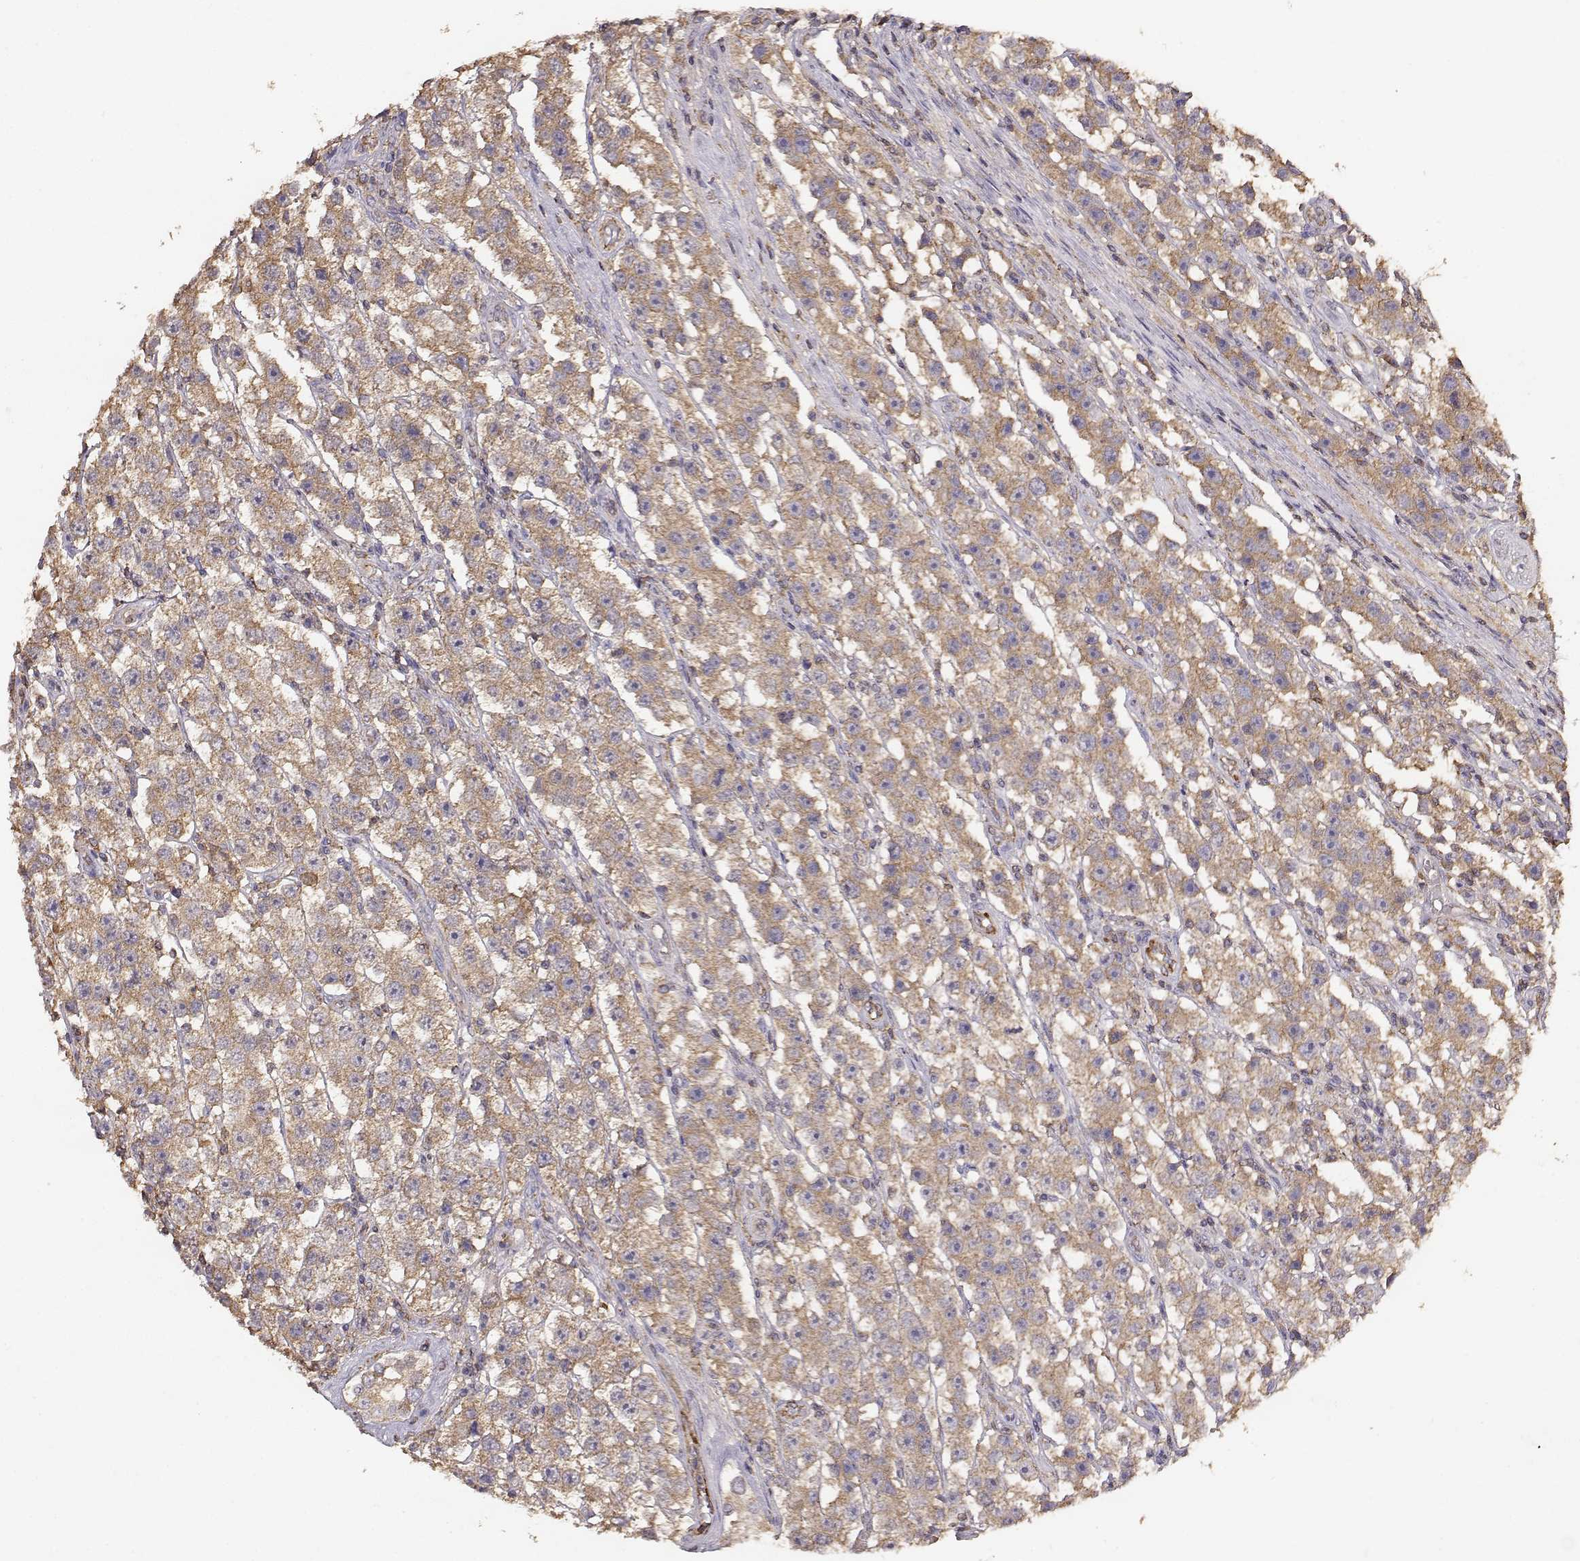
{"staining": {"intensity": "moderate", "quantity": ">75%", "location": "cytoplasmic/membranous"}, "tissue": "testis cancer", "cell_type": "Tumor cells", "image_type": "cancer", "snomed": [{"axis": "morphology", "description": "Seminoma, NOS"}, {"axis": "topography", "description": "Testis"}], "caption": "Immunohistochemical staining of human testis cancer demonstrates moderate cytoplasmic/membranous protein positivity in approximately >75% of tumor cells.", "gene": "TARS3", "patient": {"sex": "male", "age": 45}}